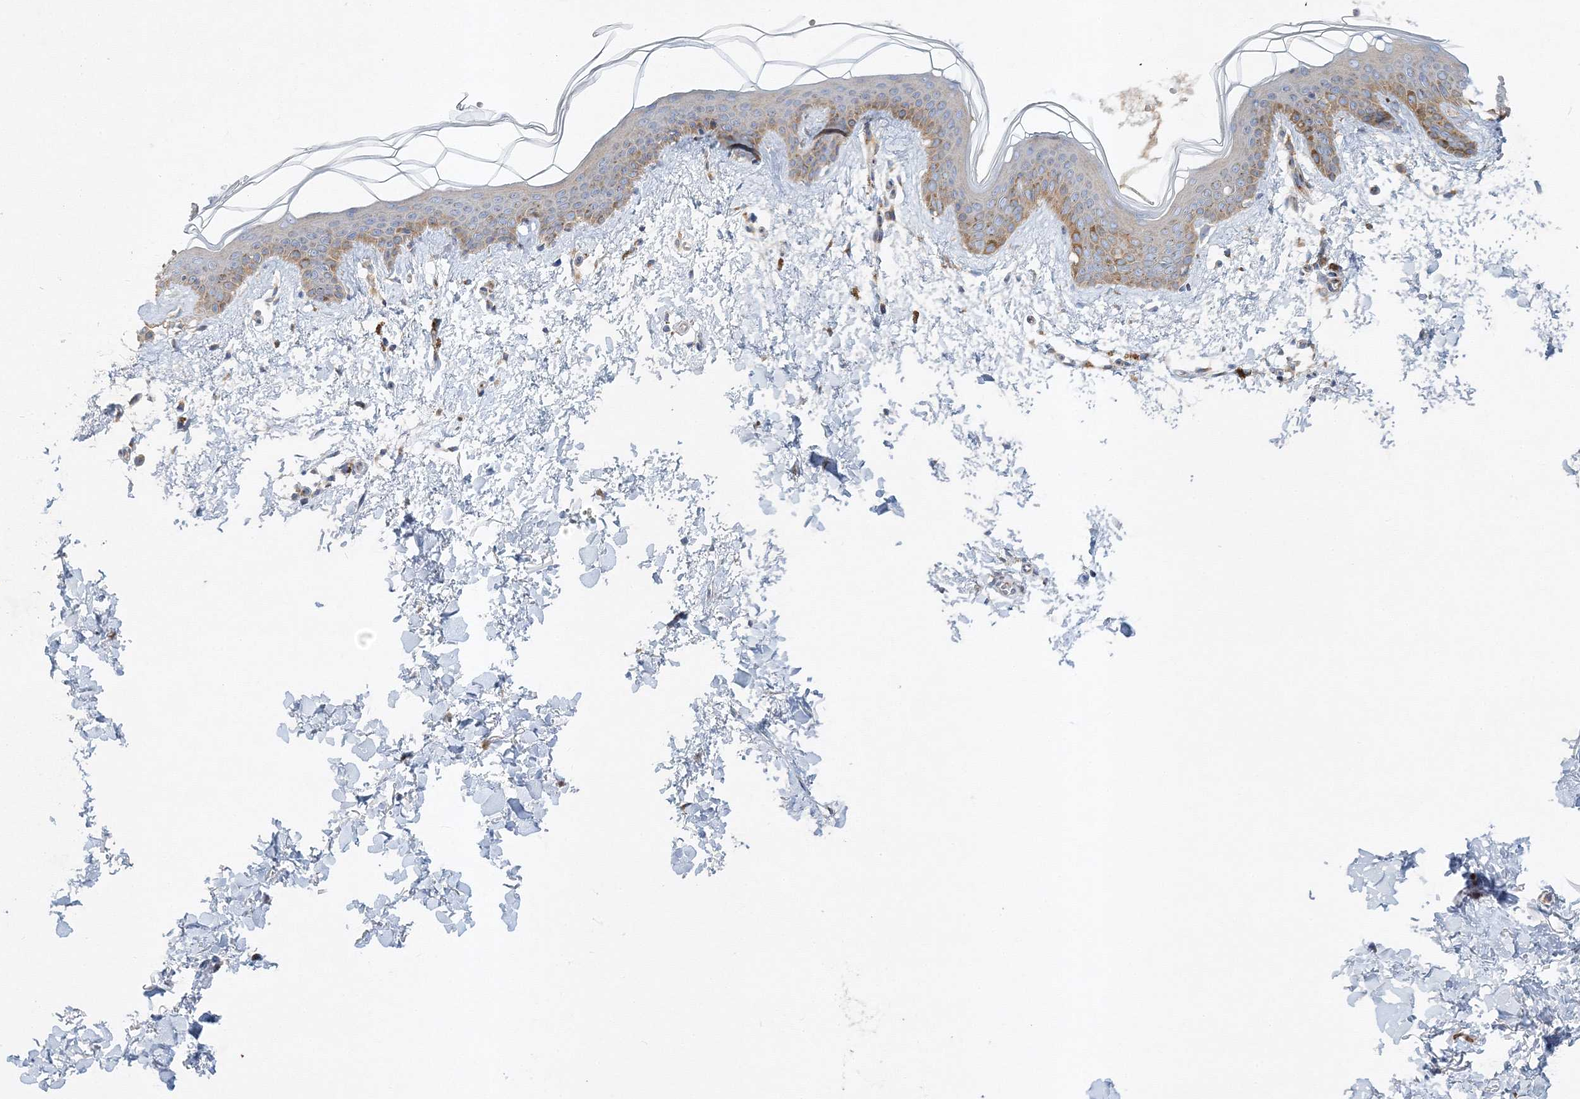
{"staining": {"intensity": "weak", "quantity": "25%-75%", "location": "cytoplasmic/membranous"}, "tissue": "skin", "cell_type": "Fibroblasts", "image_type": "normal", "snomed": [{"axis": "morphology", "description": "Normal tissue, NOS"}, {"axis": "topography", "description": "Skin"}], "caption": "Skin stained with DAB immunohistochemistry shows low levels of weak cytoplasmic/membranous expression in about 25%-75% of fibroblasts. (Brightfield microscopy of DAB IHC at high magnification).", "gene": "SEC23IP", "patient": {"sex": "female", "age": 46}}